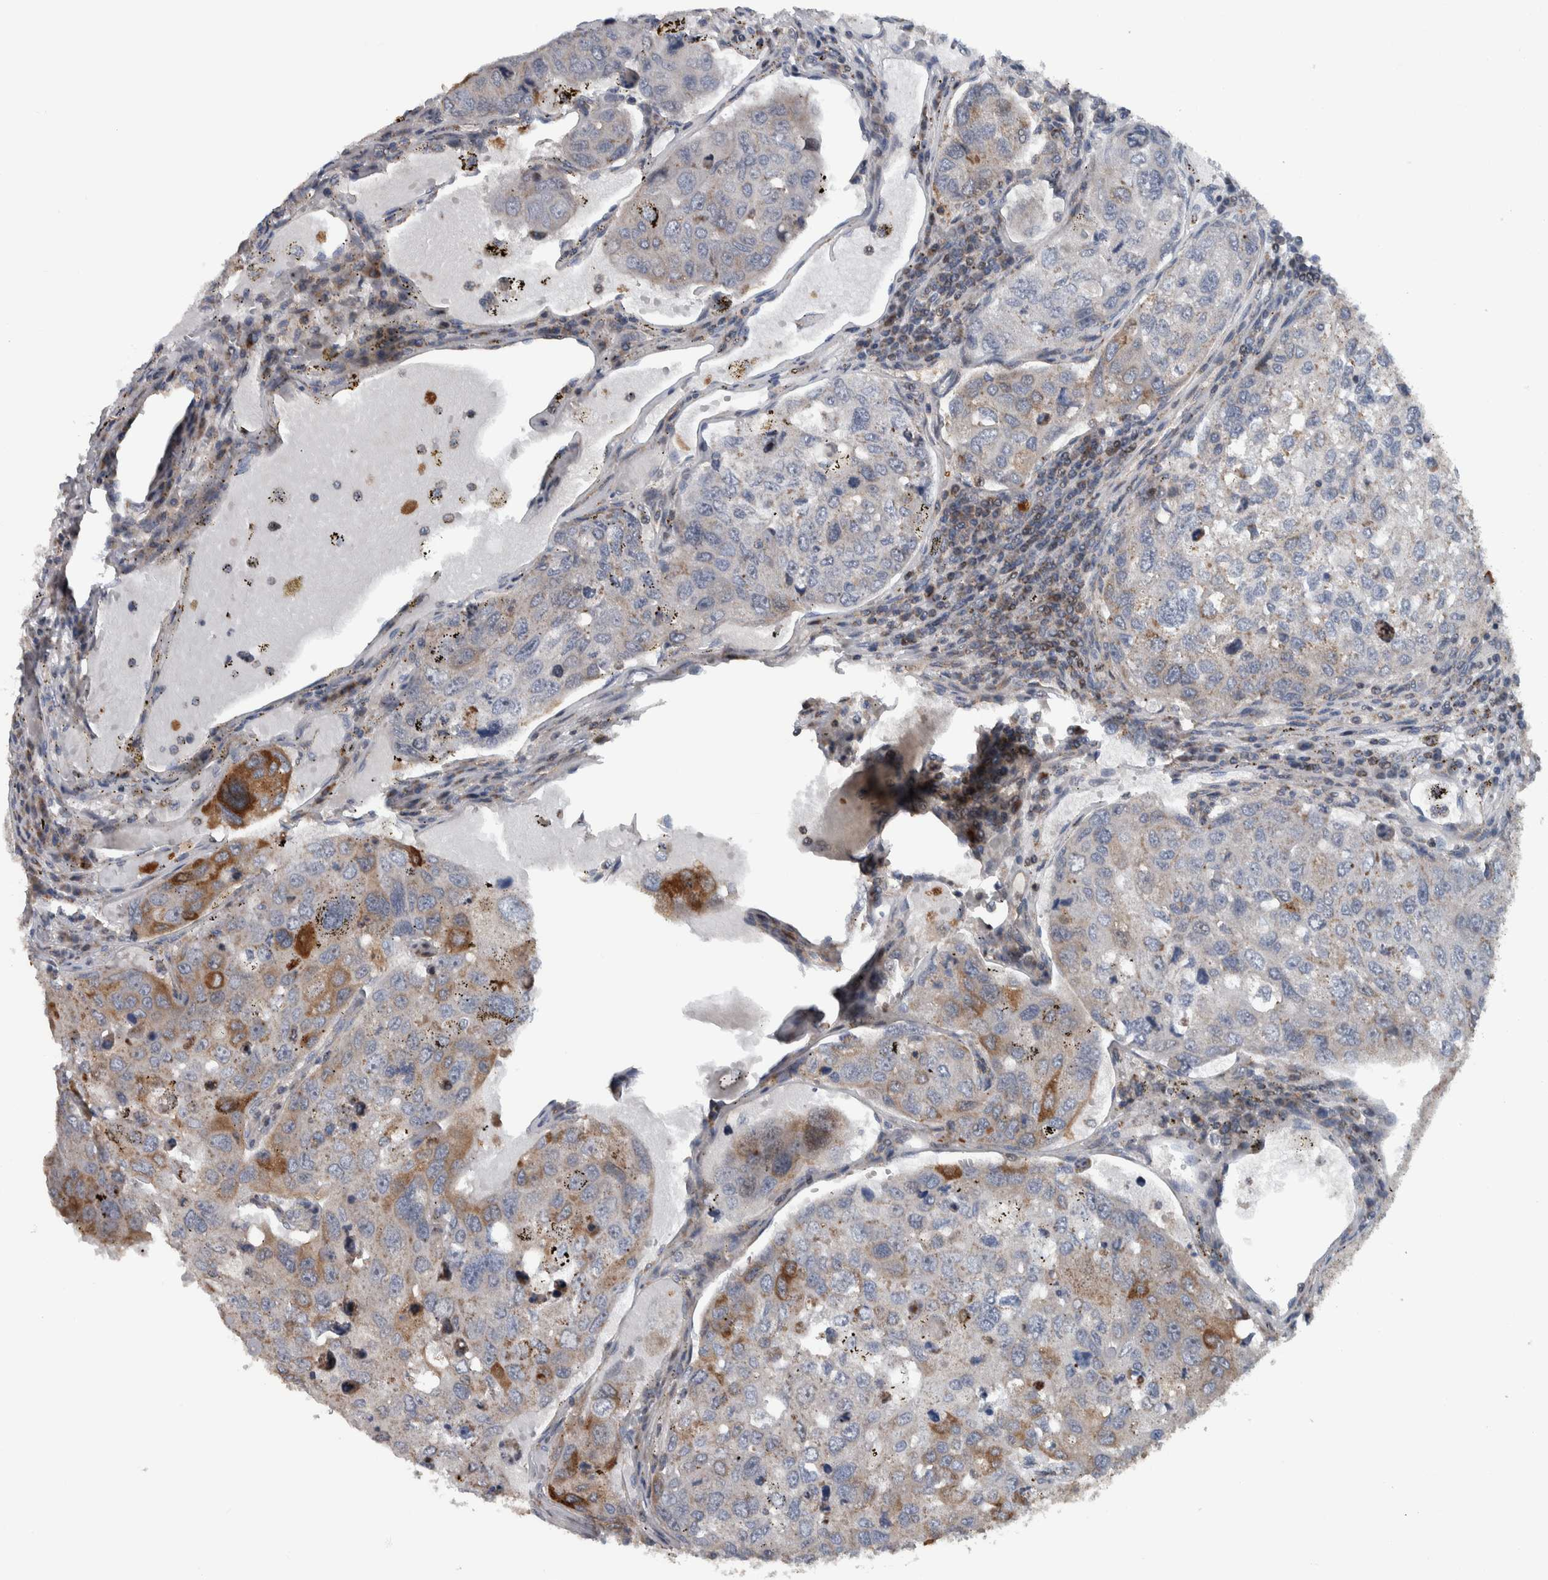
{"staining": {"intensity": "moderate", "quantity": "<25%", "location": "cytoplasmic/membranous"}, "tissue": "urothelial cancer", "cell_type": "Tumor cells", "image_type": "cancer", "snomed": [{"axis": "morphology", "description": "Urothelial carcinoma, High grade"}, {"axis": "topography", "description": "Lymph node"}, {"axis": "topography", "description": "Urinary bladder"}], "caption": "Immunohistochemical staining of urothelial cancer shows low levels of moderate cytoplasmic/membranous expression in approximately <25% of tumor cells. The protein is stained brown, and the nuclei are stained in blue (DAB (3,3'-diaminobenzidine) IHC with brightfield microscopy, high magnification).", "gene": "BAIAP2L1", "patient": {"sex": "male", "age": 51}}